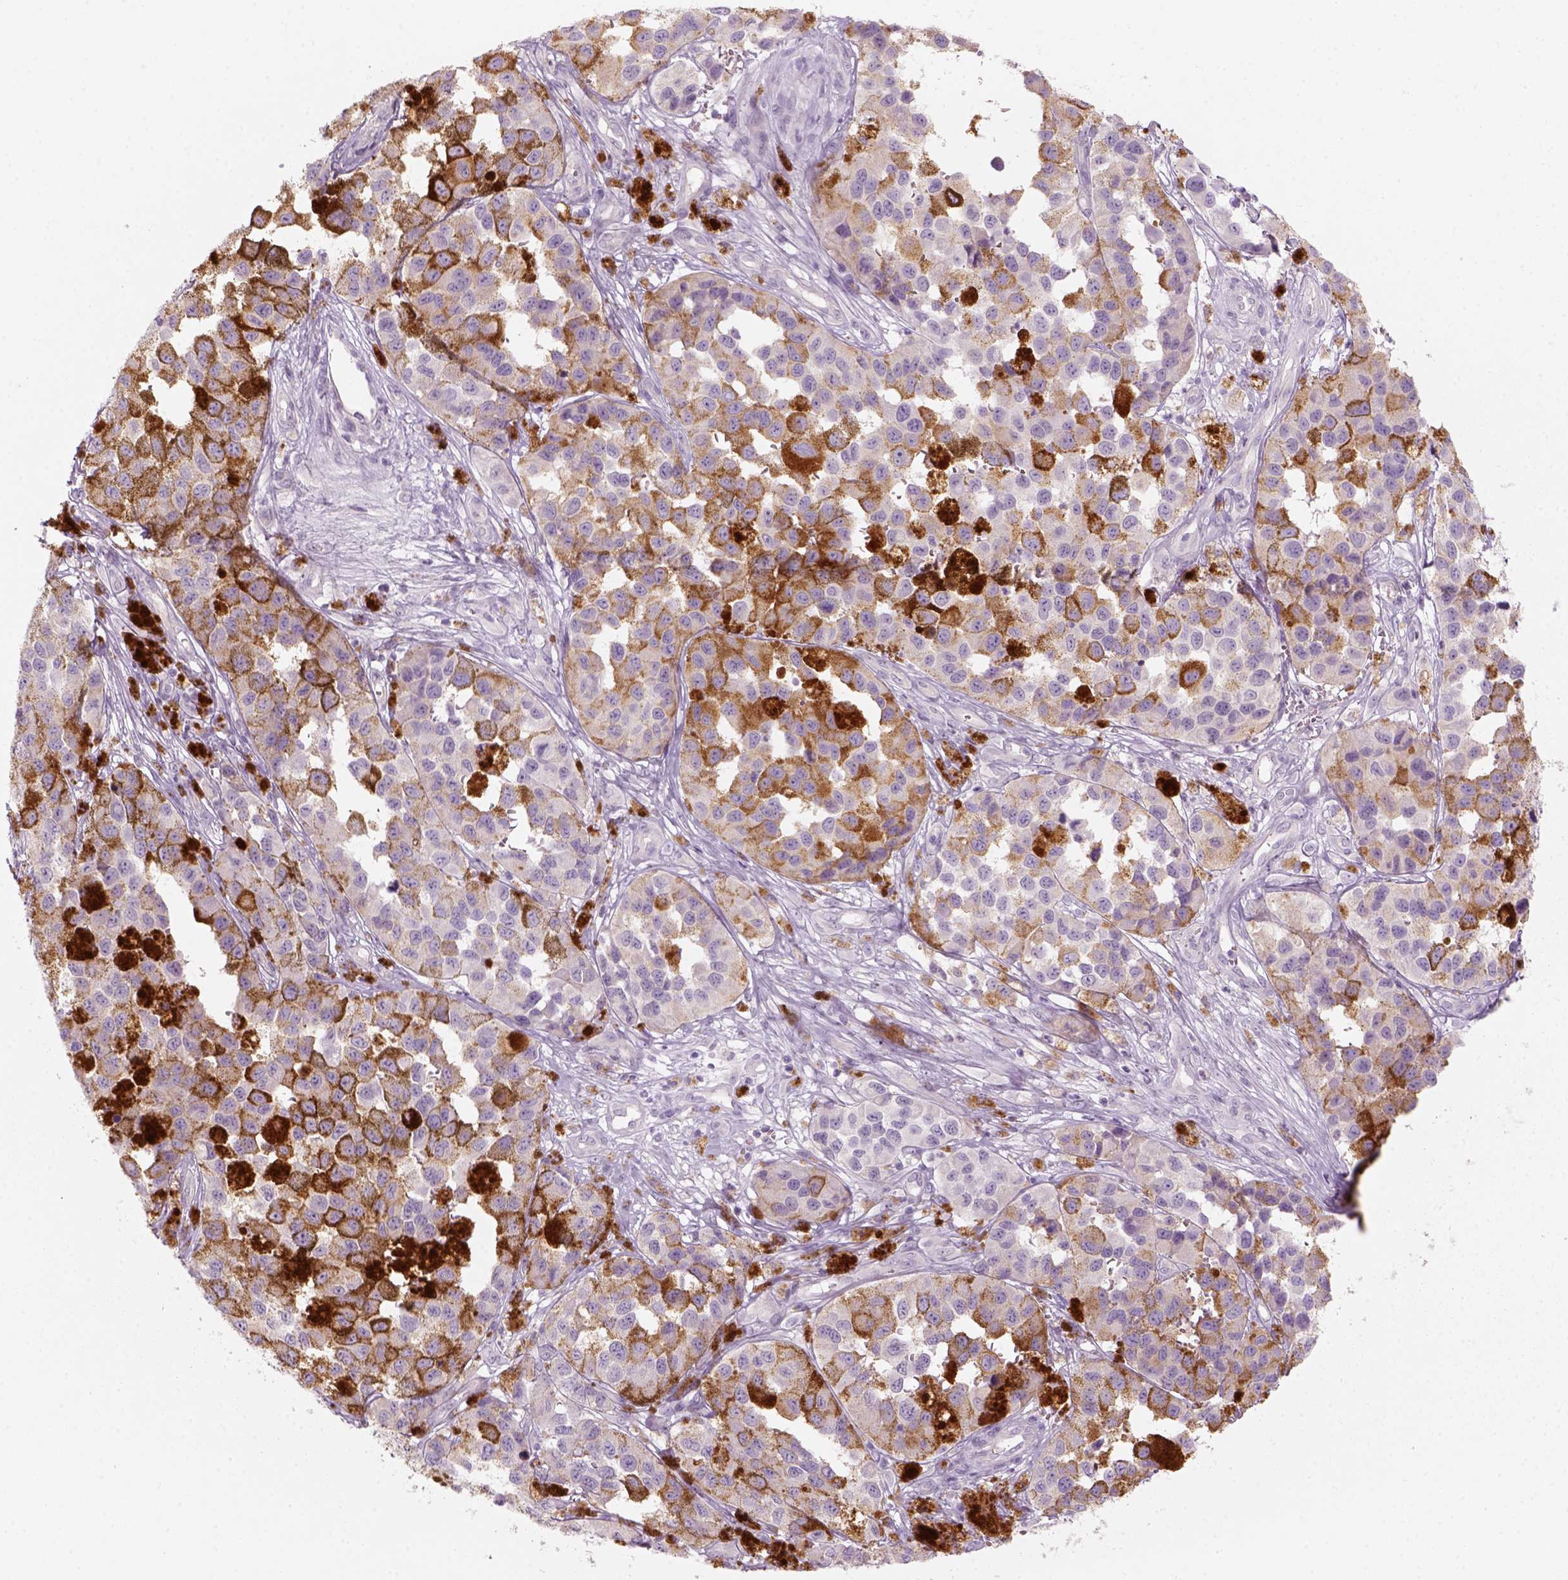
{"staining": {"intensity": "negative", "quantity": "none", "location": "none"}, "tissue": "melanoma", "cell_type": "Tumor cells", "image_type": "cancer", "snomed": [{"axis": "morphology", "description": "Malignant melanoma, NOS"}, {"axis": "topography", "description": "Skin"}], "caption": "Tumor cells show no significant expression in melanoma.", "gene": "KRT25", "patient": {"sex": "female", "age": 58}}